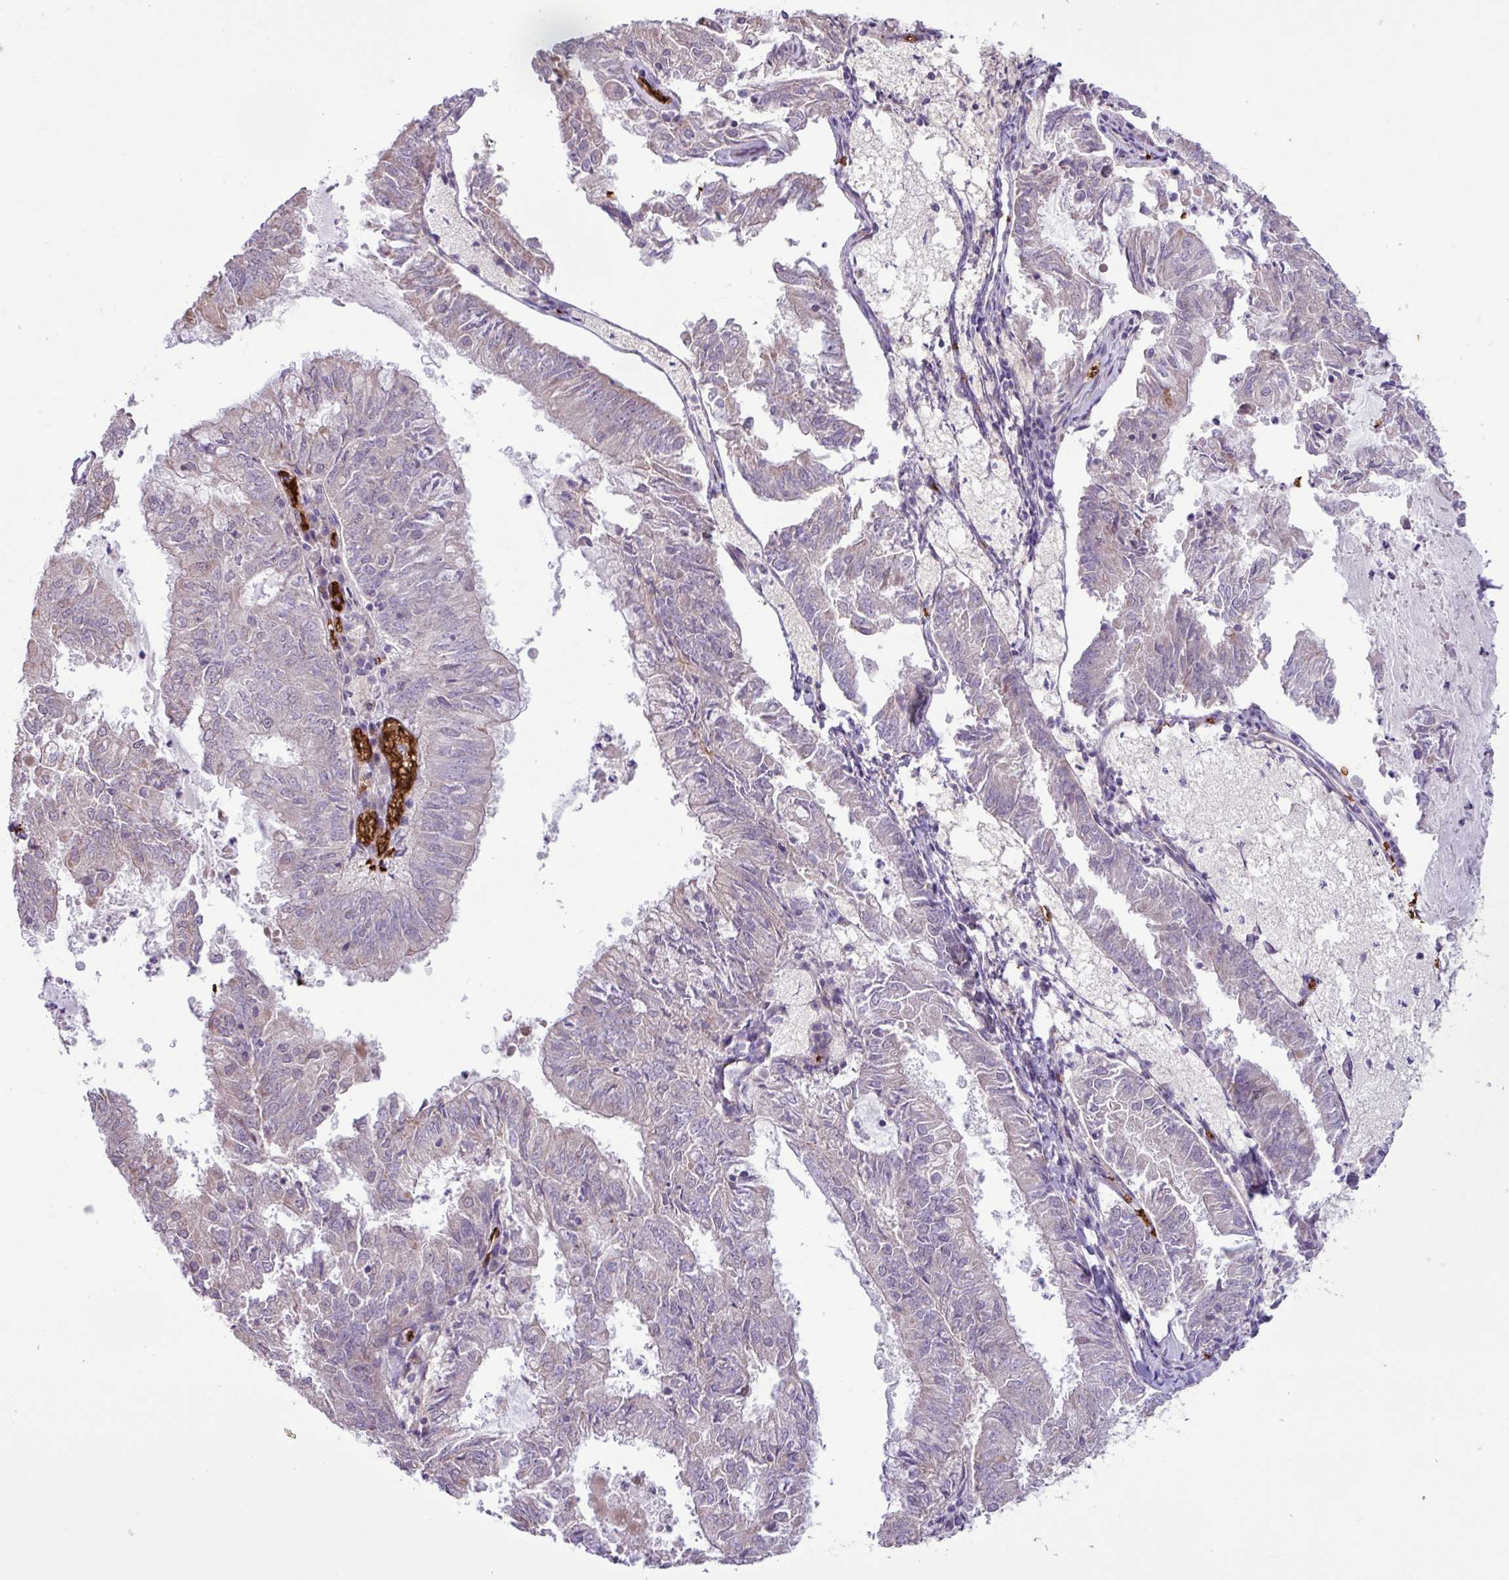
{"staining": {"intensity": "negative", "quantity": "none", "location": "none"}, "tissue": "endometrial cancer", "cell_type": "Tumor cells", "image_type": "cancer", "snomed": [{"axis": "morphology", "description": "Adenocarcinoma, NOS"}, {"axis": "topography", "description": "Endometrium"}], "caption": "DAB immunohistochemical staining of adenocarcinoma (endometrial) reveals no significant expression in tumor cells. (DAB (3,3'-diaminobenzidine) immunohistochemistry (IHC) visualized using brightfield microscopy, high magnification).", "gene": "RAD21L1", "patient": {"sex": "female", "age": 57}}